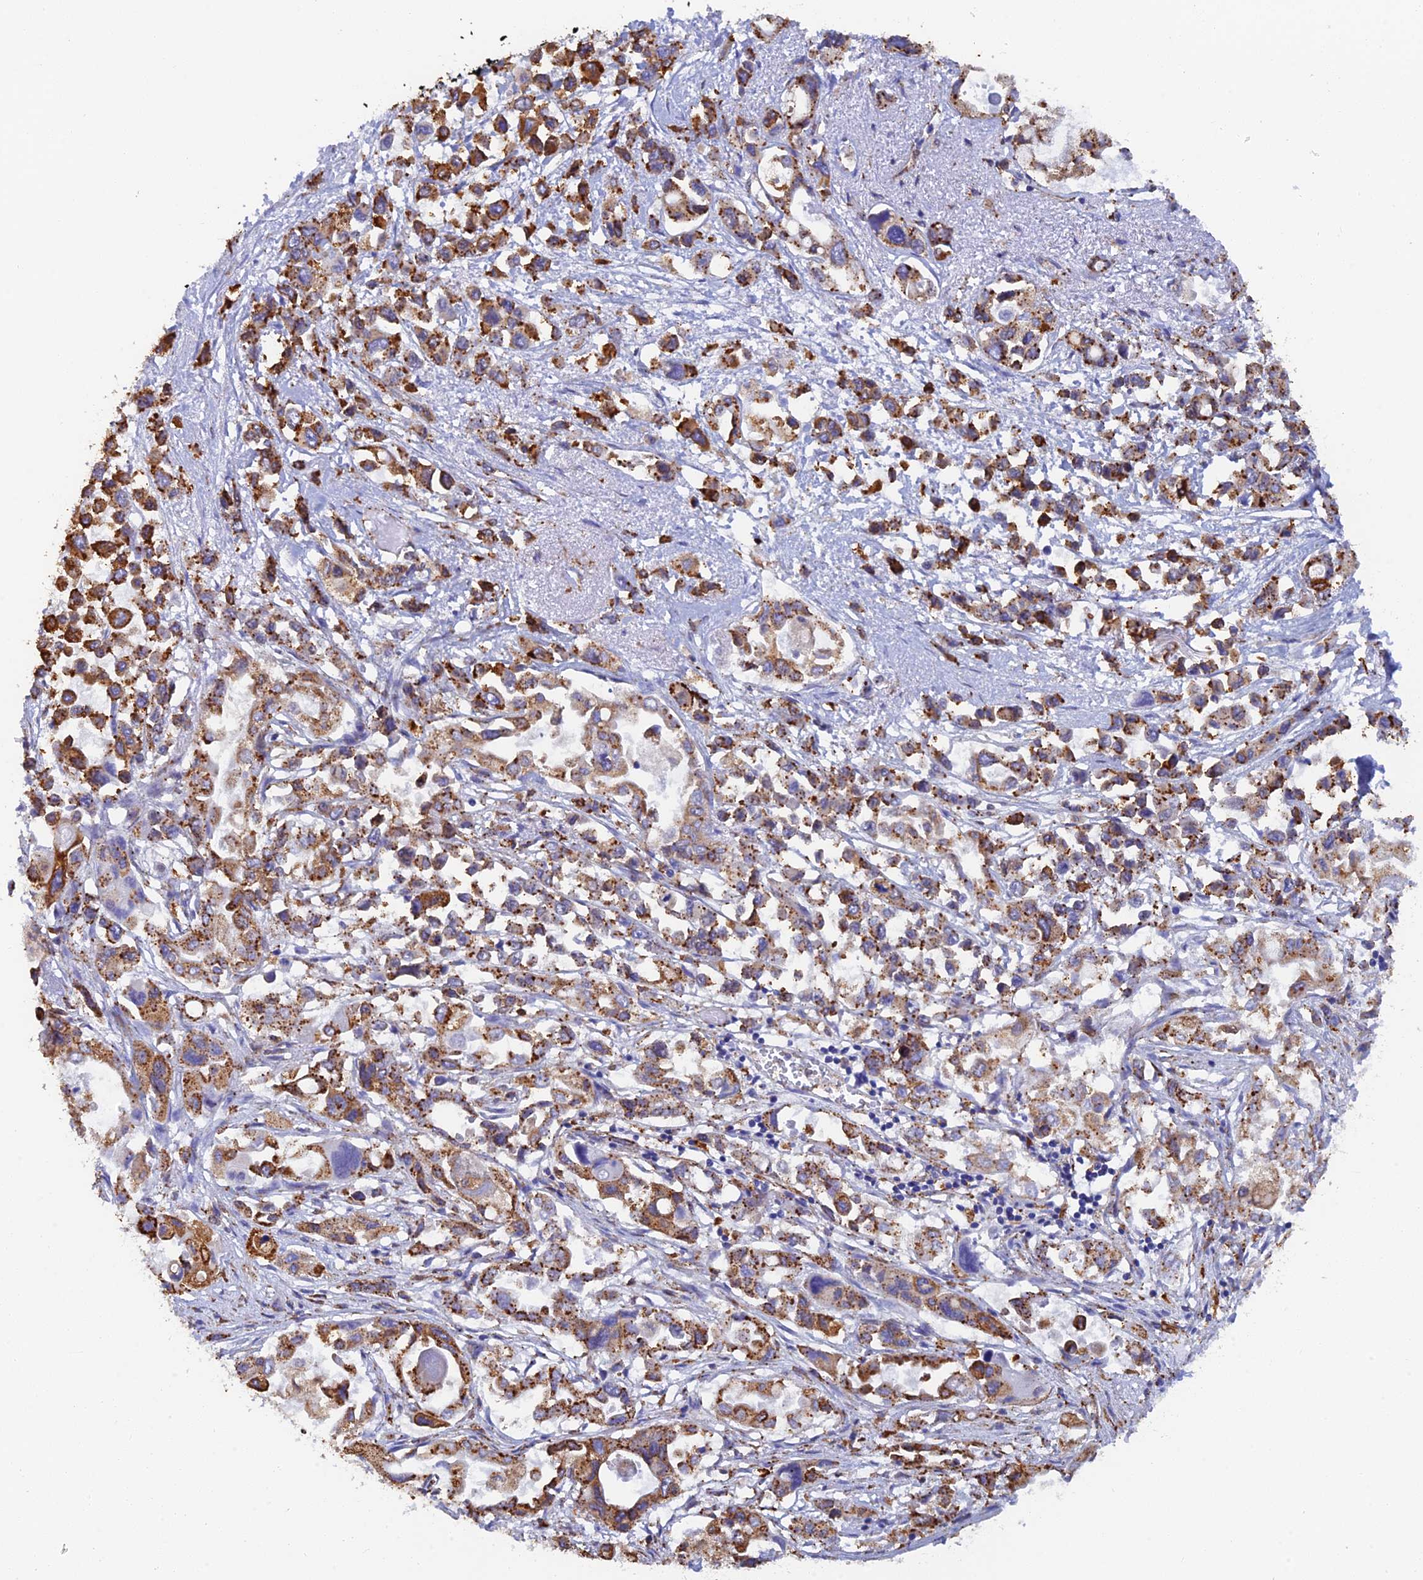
{"staining": {"intensity": "strong", "quantity": ">75%", "location": "cytoplasmic/membranous"}, "tissue": "pancreatic cancer", "cell_type": "Tumor cells", "image_type": "cancer", "snomed": [{"axis": "morphology", "description": "Adenocarcinoma, NOS"}, {"axis": "topography", "description": "Pancreas"}], "caption": "This is an image of IHC staining of pancreatic cancer, which shows strong positivity in the cytoplasmic/membranous of tumor cells.", "gene": "WDR35", "patient": {"sex": "male", "age": 92}}